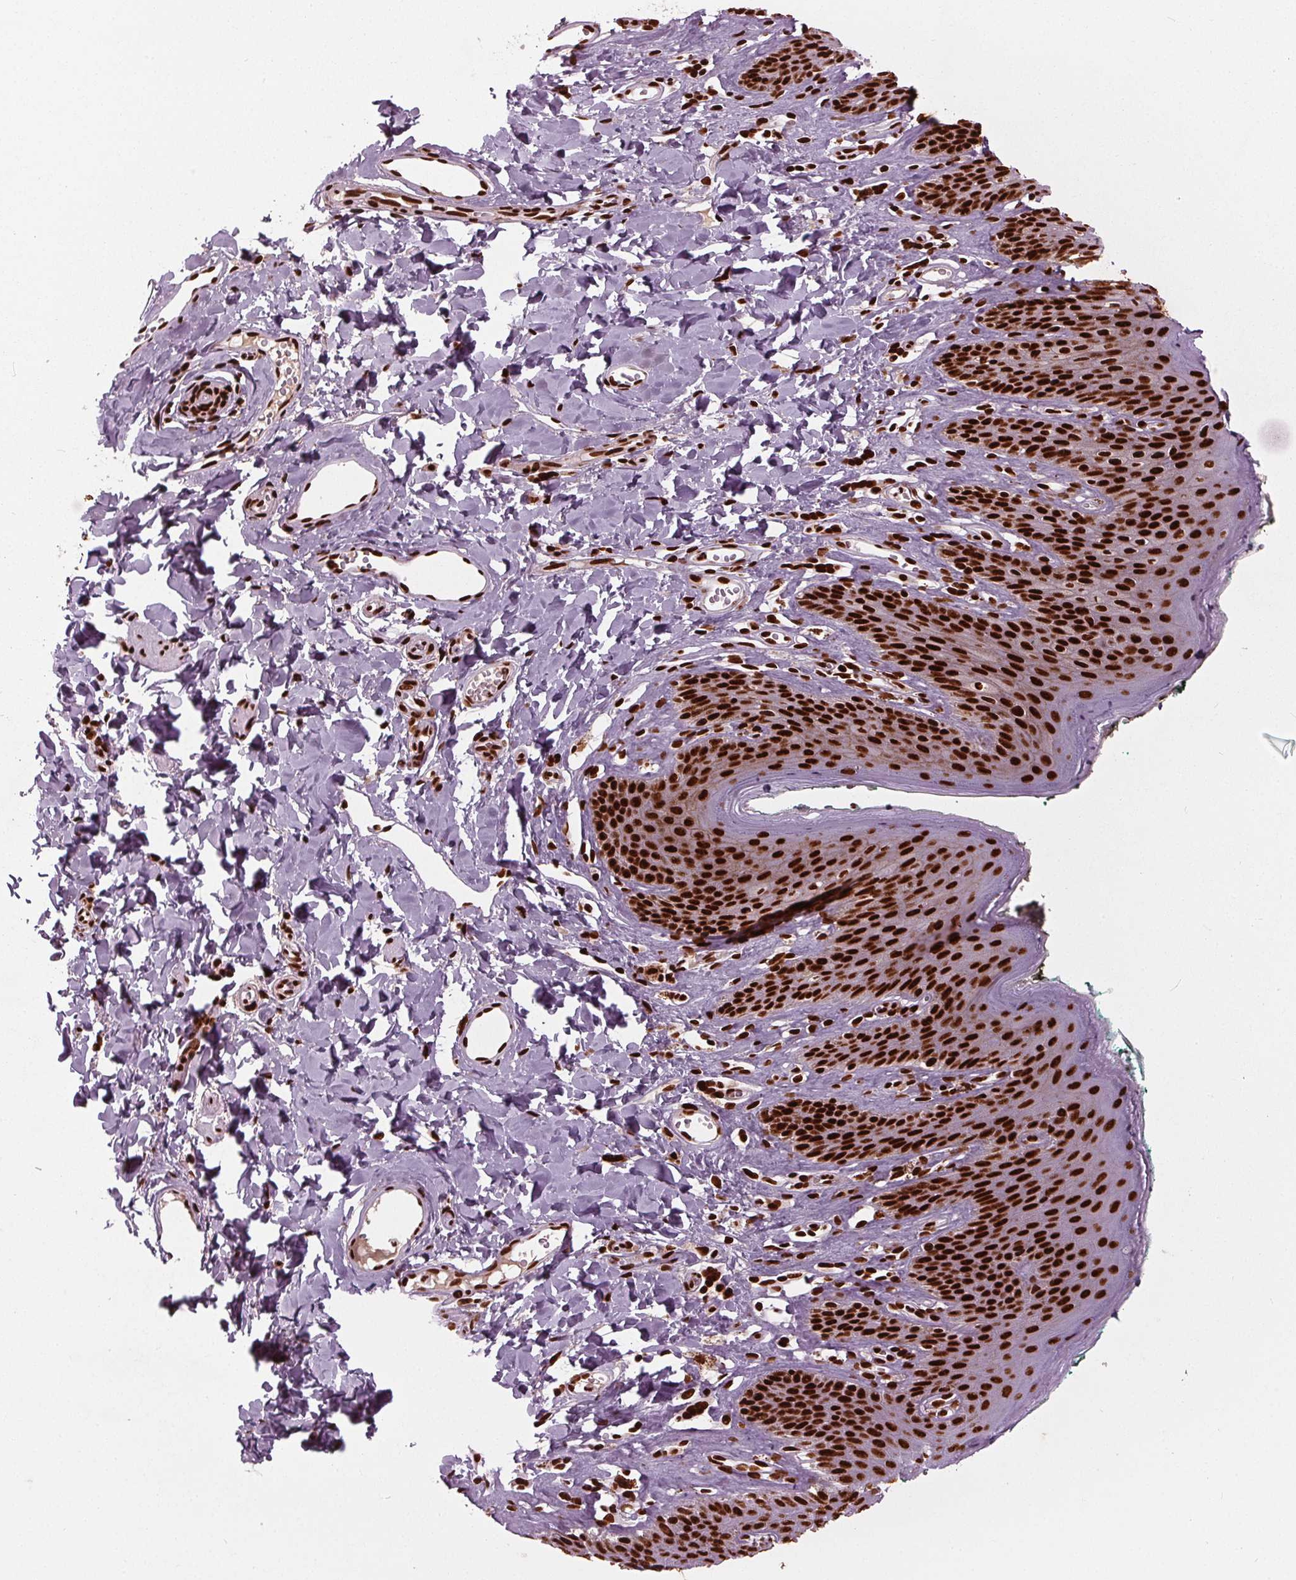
{"staining": {"intensity": "strong", "quantity": ">75%", "location": "nuclear"}, "tissue": "skin", "cell_type": "Epidermal cells", "image_type": "normal", "snomed": [{"axis": "morphology", "description": "Normal tissue, NOS"}, {"axis": "topography", "description": "Vulva"}, {"axis": "topography", "description": "Peripheral nerve tissue"}], "caption": "Immunohistochemistry (IHC) micrograph of normal skin: human skin stained using immunohistochemistry (IHC) reveals high levels of strong protein expression localized specifically in the nuclear of epidermal cells, appearing as a nuclear brown color.", "gene": "BRD4", "patient": {"sex": "female", "age": 66}}